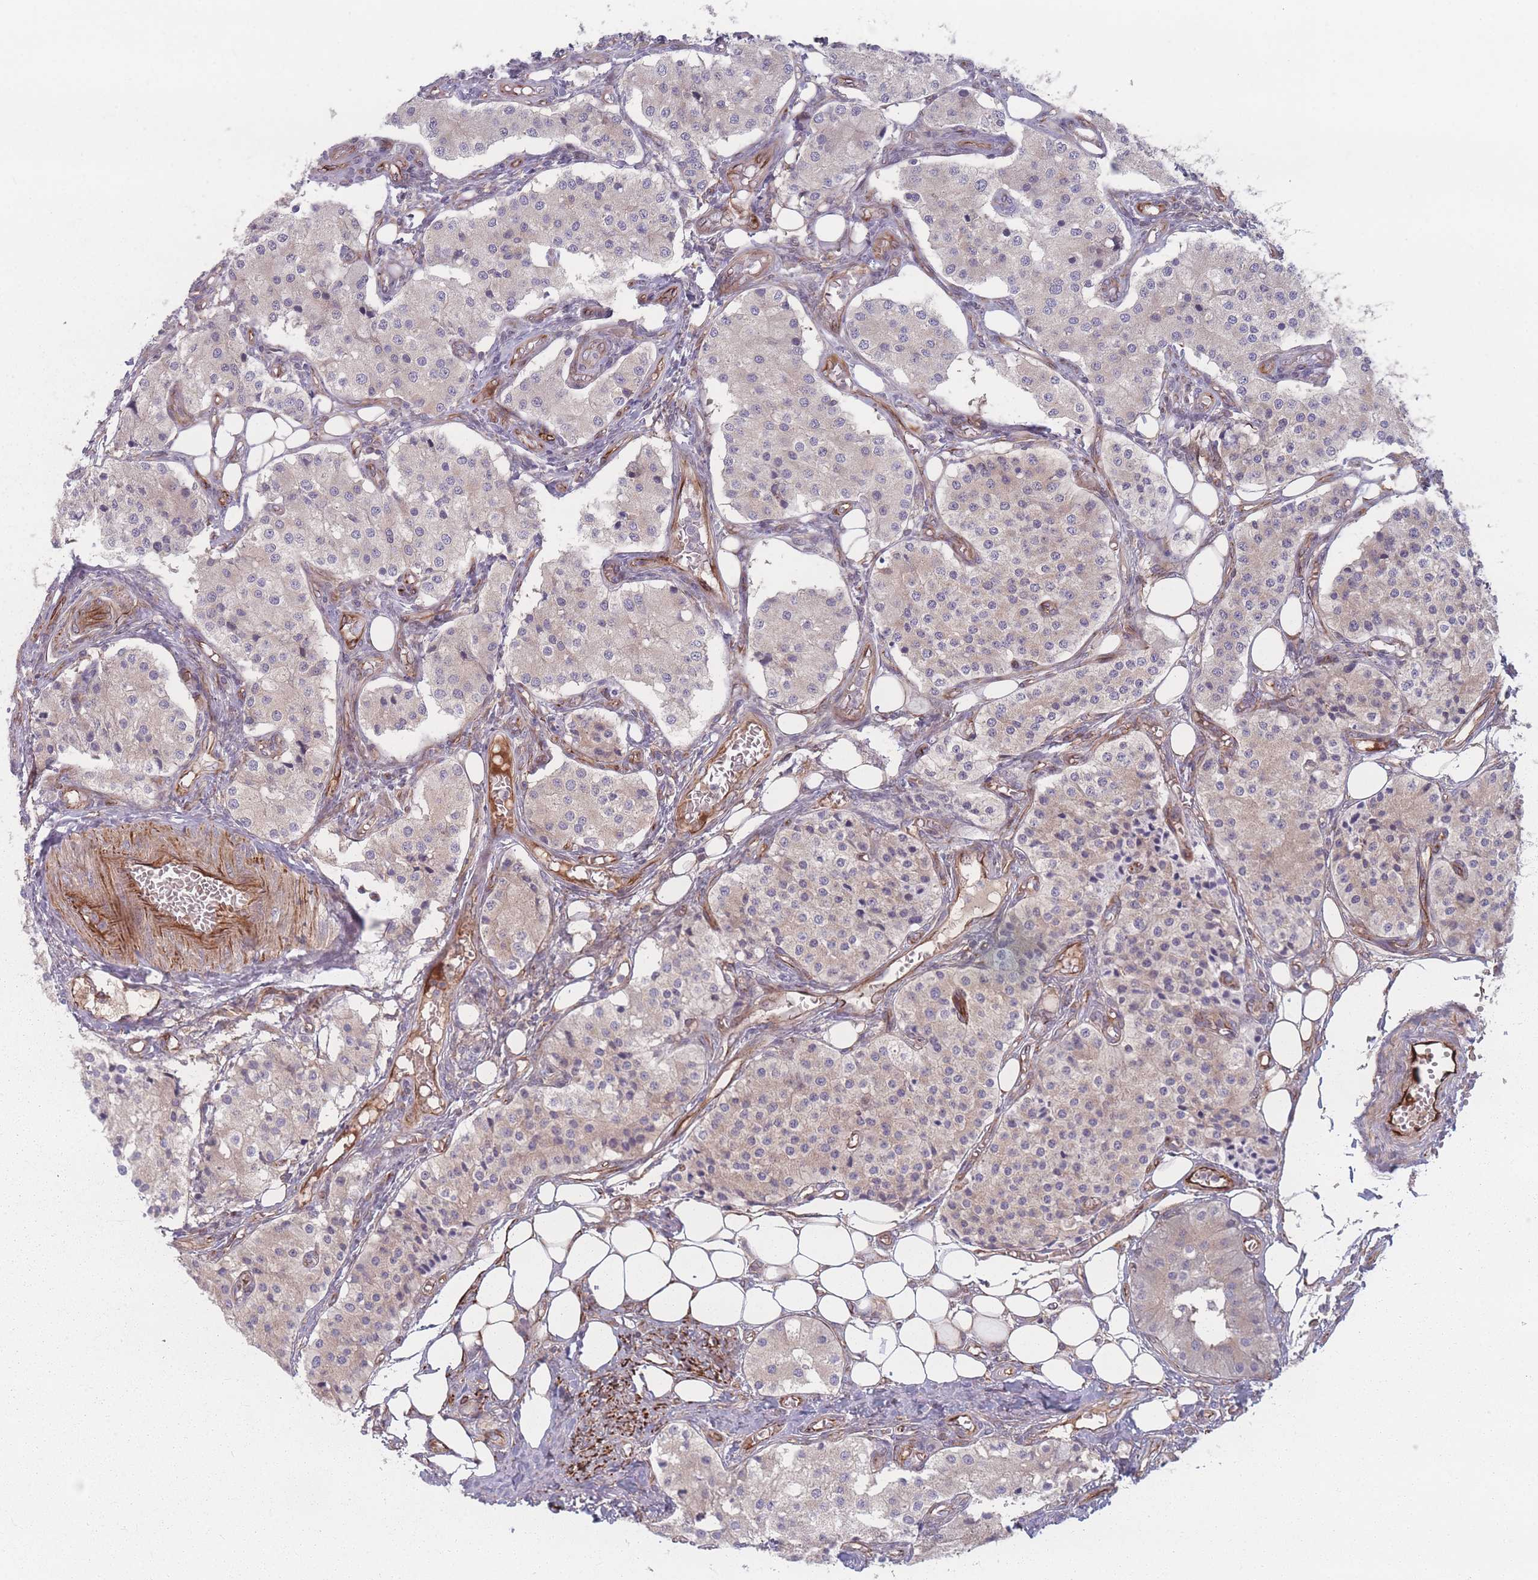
{"staining": {"intensity": "negative", "quantity": "none", "location": "none"}, "tissue": "carcinoid", "cell_type": "Tumor cells", "image_type": "cancer", "snomed": [{"axis": "morphology", "description": "Carcinoid, malignant, NOS"}, {"axis": "topography", "description": "Colon"}], "caption": "This image is of malignant carcinoid stained with immunohistochemistry (IHC) to label a protein in brown with the nuclei are counter-stained blue. There is no expression in tumor cells.", "gene": "EEF1AKMT2", "patient": {"sex": "female", "age": 52}}